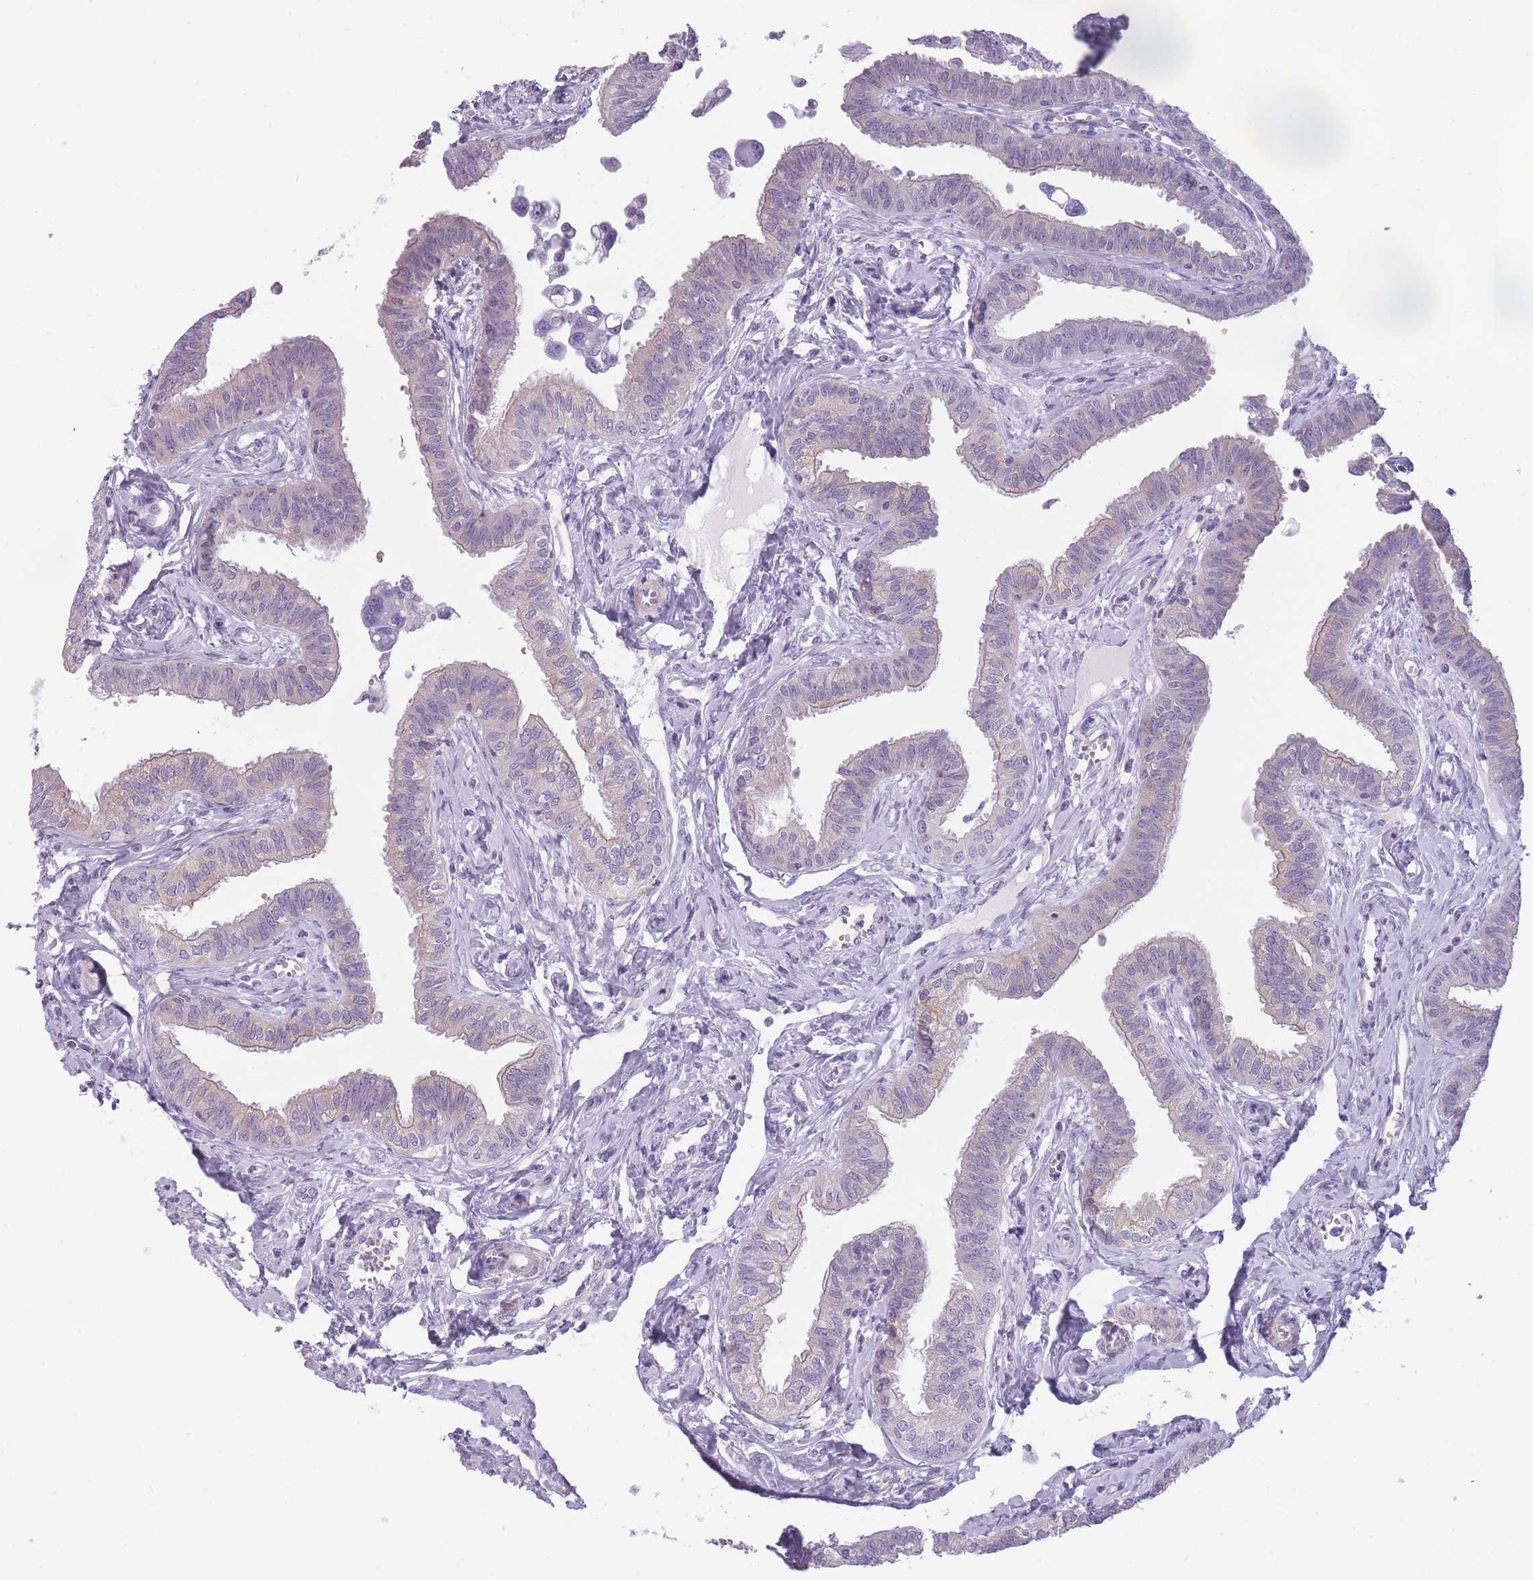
{"staining": {"intensity": "moderate", "quantity": "<25%", "location": "cytoplasmic/membranous"}, "tissue": "fallopian tube", "cell_type": "Glandular cells", "image_type": "normal", "snomed": [{"axis": "morphology", "description": "Normal tissue, NOS"}, {"axis": "morphology", "description": "Carcinoma, NOS"}, {"axis": "topography", "description": "Fallopian tube"}, {"axis": "topography", "description": "Ovary"}], "caption": "A high-resolution image shows IHC staining of unremarkable fallopian tube, which reveals moderate cytoplasmic/membranous expression in about <25% of glandular cells.", "gene": "GGT1", "patient": {"sex": "female", "age": 59}}